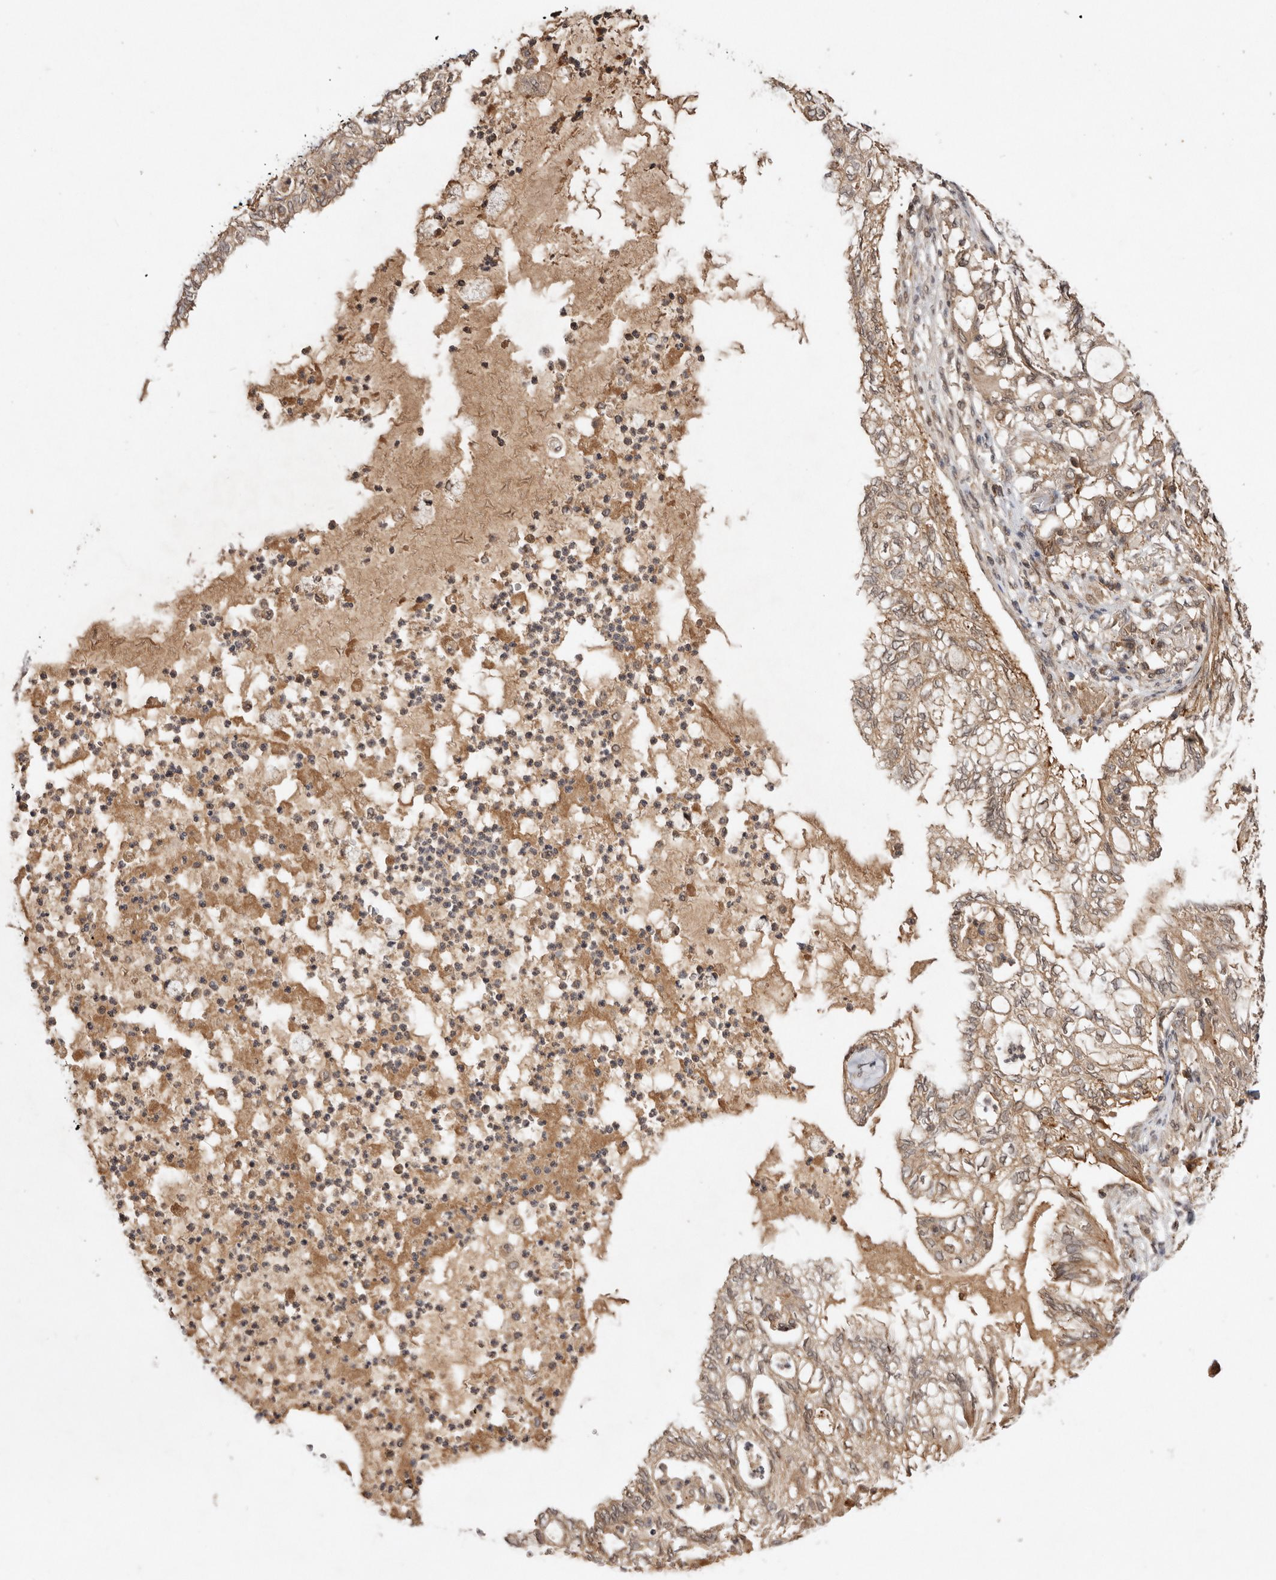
{"staining": {"intensity": "moderate", "quantity": ">75%", "location": "cytoplasmic/membranous"}, "tissue": "lung cancer", "cell_type": "Tumor cells", "image_type": "cancer", "snomed": [{"axis": "morphology", "description": "Adenocarcinoma, NOS"}, {"axis": "topography", "description": "Lung"}], "caption": "Immunohistochemistry (IHC) histopathology image of neoplastic tissue: human lung cancer stained using immunohistochemistry (IHC) shows medium levels of moderate protein expression localized specifically in the cytoplasmic/membranous of tumor cells, appearing as a cytoplasmic/membranous brown color.", "gene": "TARS2", "patient": {"sex": "female", "age": 70}}